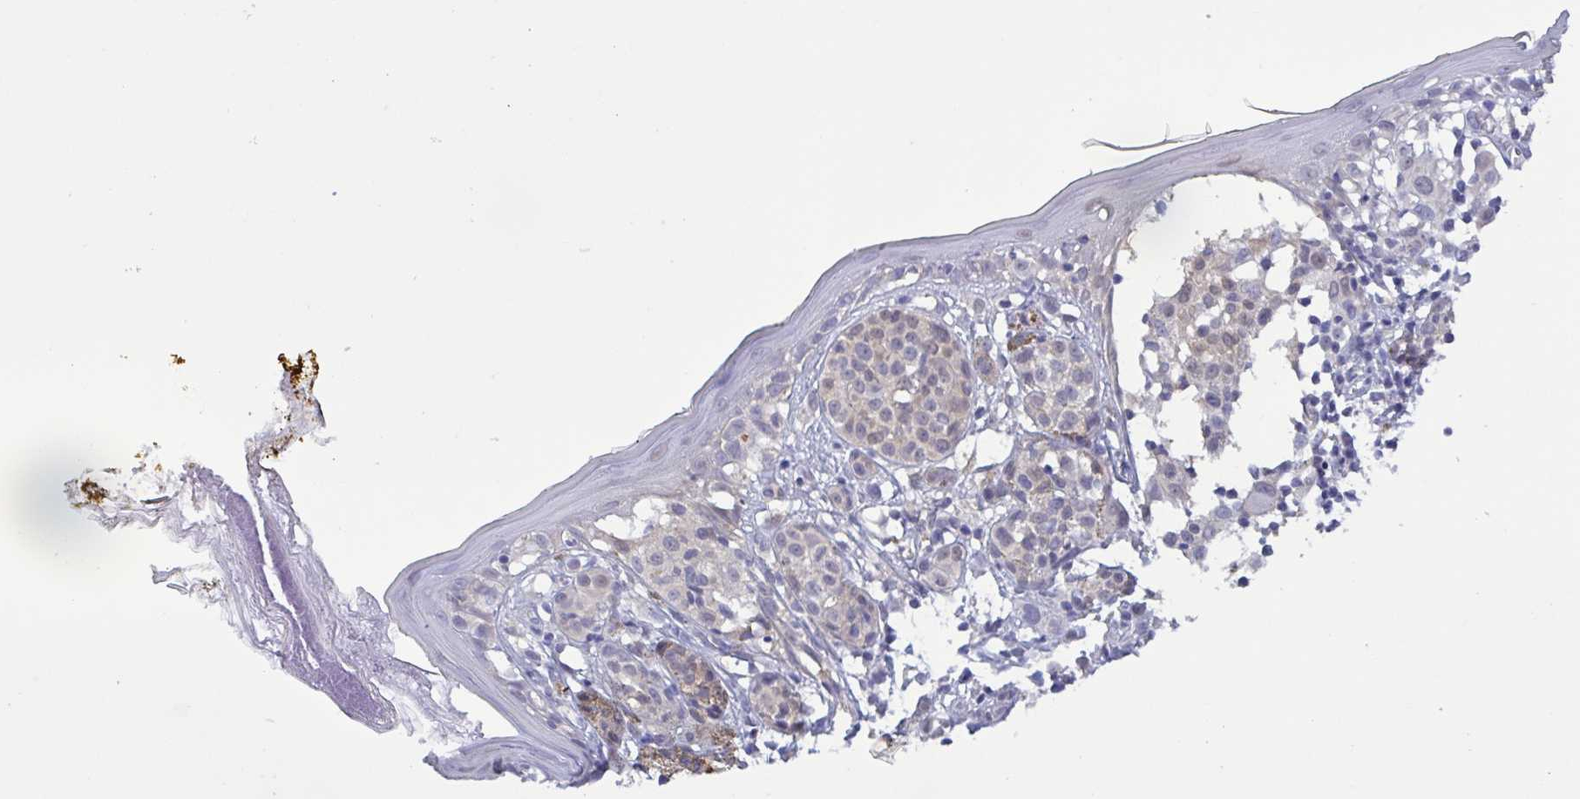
{"staining": {"intensity": "weak", "quantity": "<25%", "location": "nuclear"}, "tissue": "skin", "cell_type": "Fibroblasts", "image_type": "normal", "snomed": [{"axis": "morphology", "description": "Normal tissue, NOS"}, {"axis": "topography", "description": "Skin"}], "caption": "There is no significant staining in fibroblasts of skin. (Stains: DAB immunohistochemistry (IHC) with hematoxylin counter stain, Microscopy: brightfield microscopy at high magnification).", "gene": "LDHC", "patient": {"sex": "female", "age": 34}}